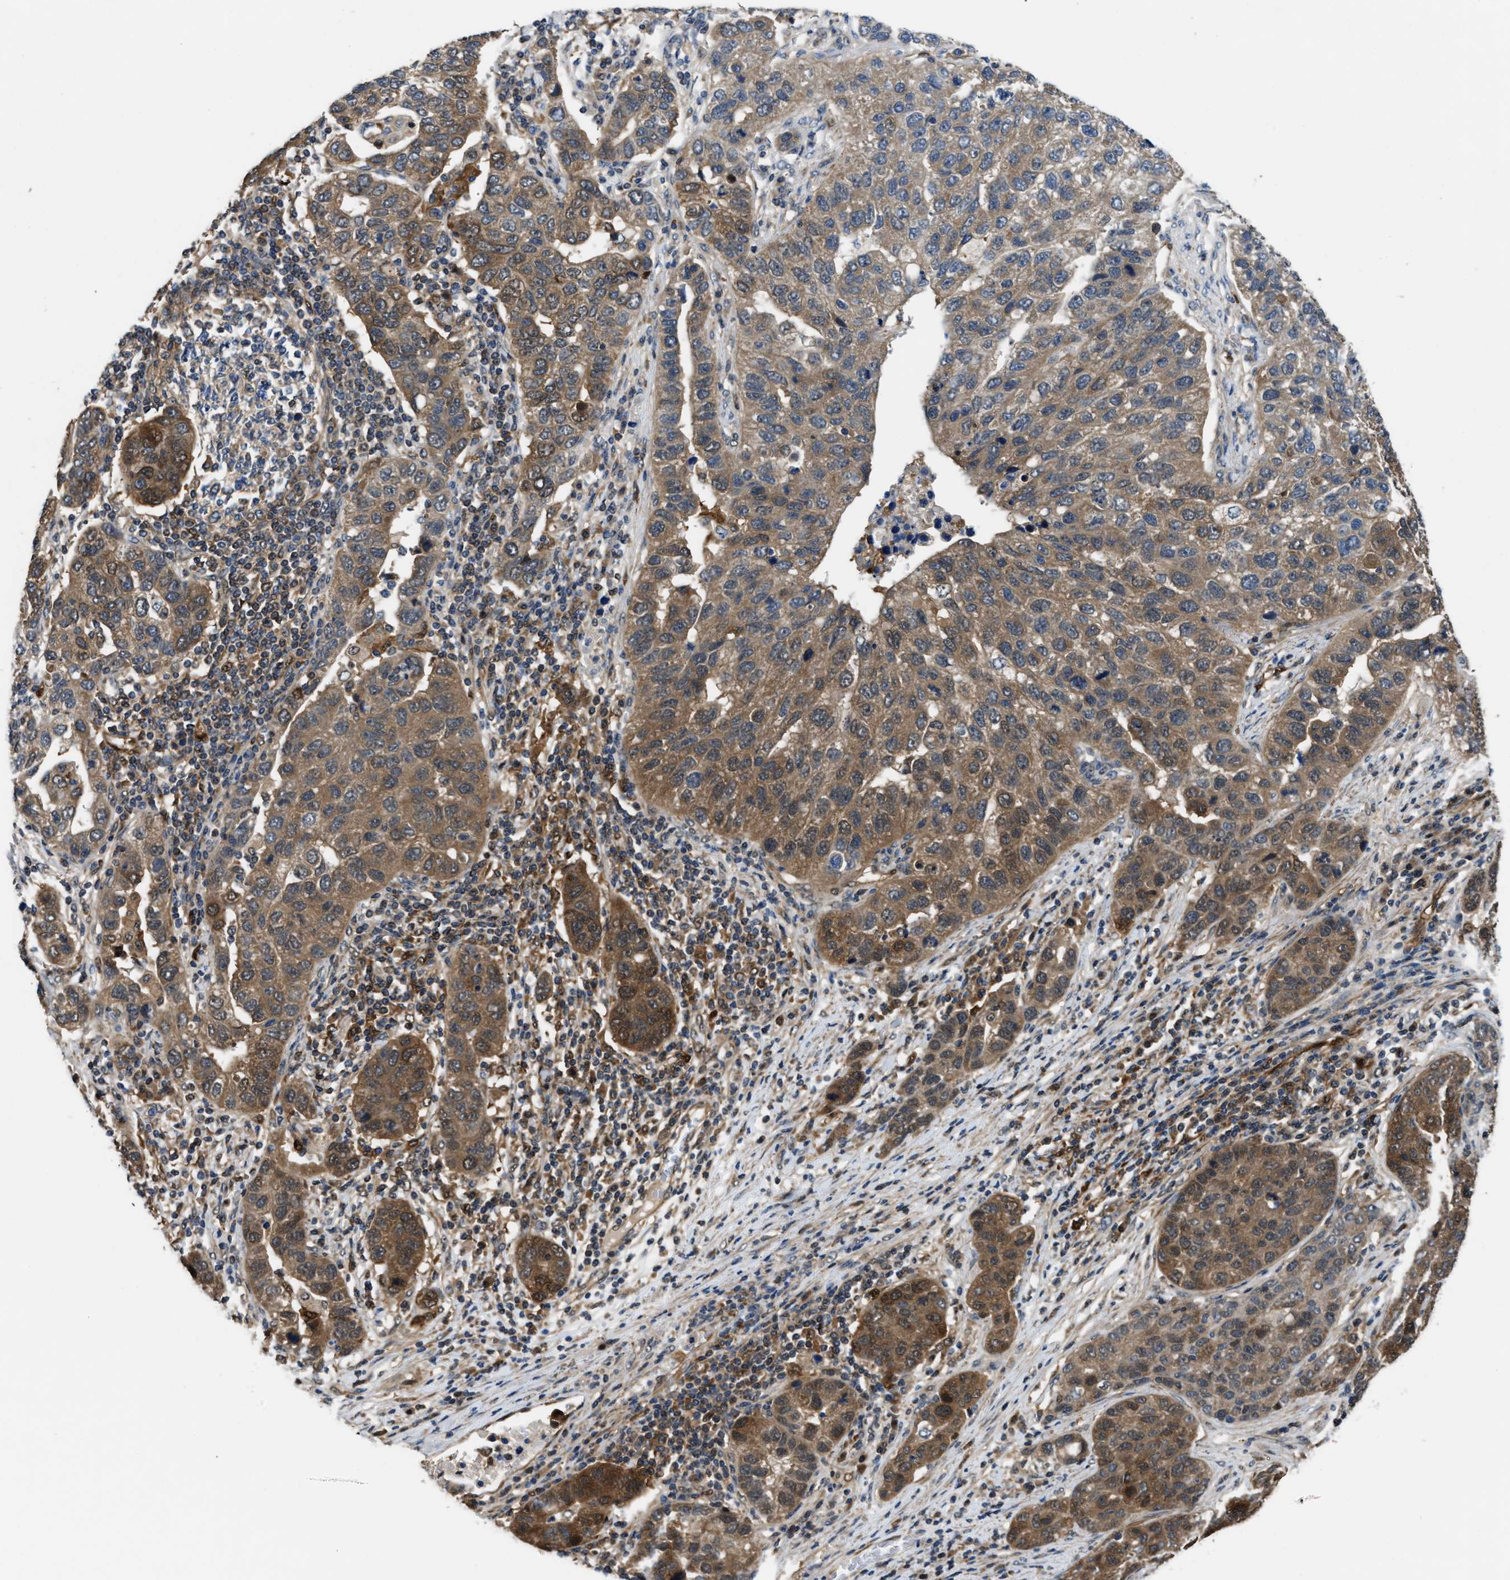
{"staining": {"intensity": "moderate", "quantity": ">75%", "location": "cytoplasmic/membranous"}, "tissue": "pancreatic cancer", "cell_type": "Tumor cells", "image_type": "cancer", "snomed": [{"axis": "morphology", "description": "Adenocarcinoma, NOS"}, {"axis": "topography", "description": "Pancreas"}], "caption": "Immunohistochemistry (IHC) (DAB (3,3'-diaminobenzidine)) staining of human adenocarcinoma (pancreatic) displays moderate cytoplasmic/membranous protein expression in approximately >75% of tumor cells. (DAB (3,3'-diaminobenzidine) = brown stain, brightfield microscopy at high magnification).", "gene": "PPA1", "patient": {"sex": "female", "age": 61}}